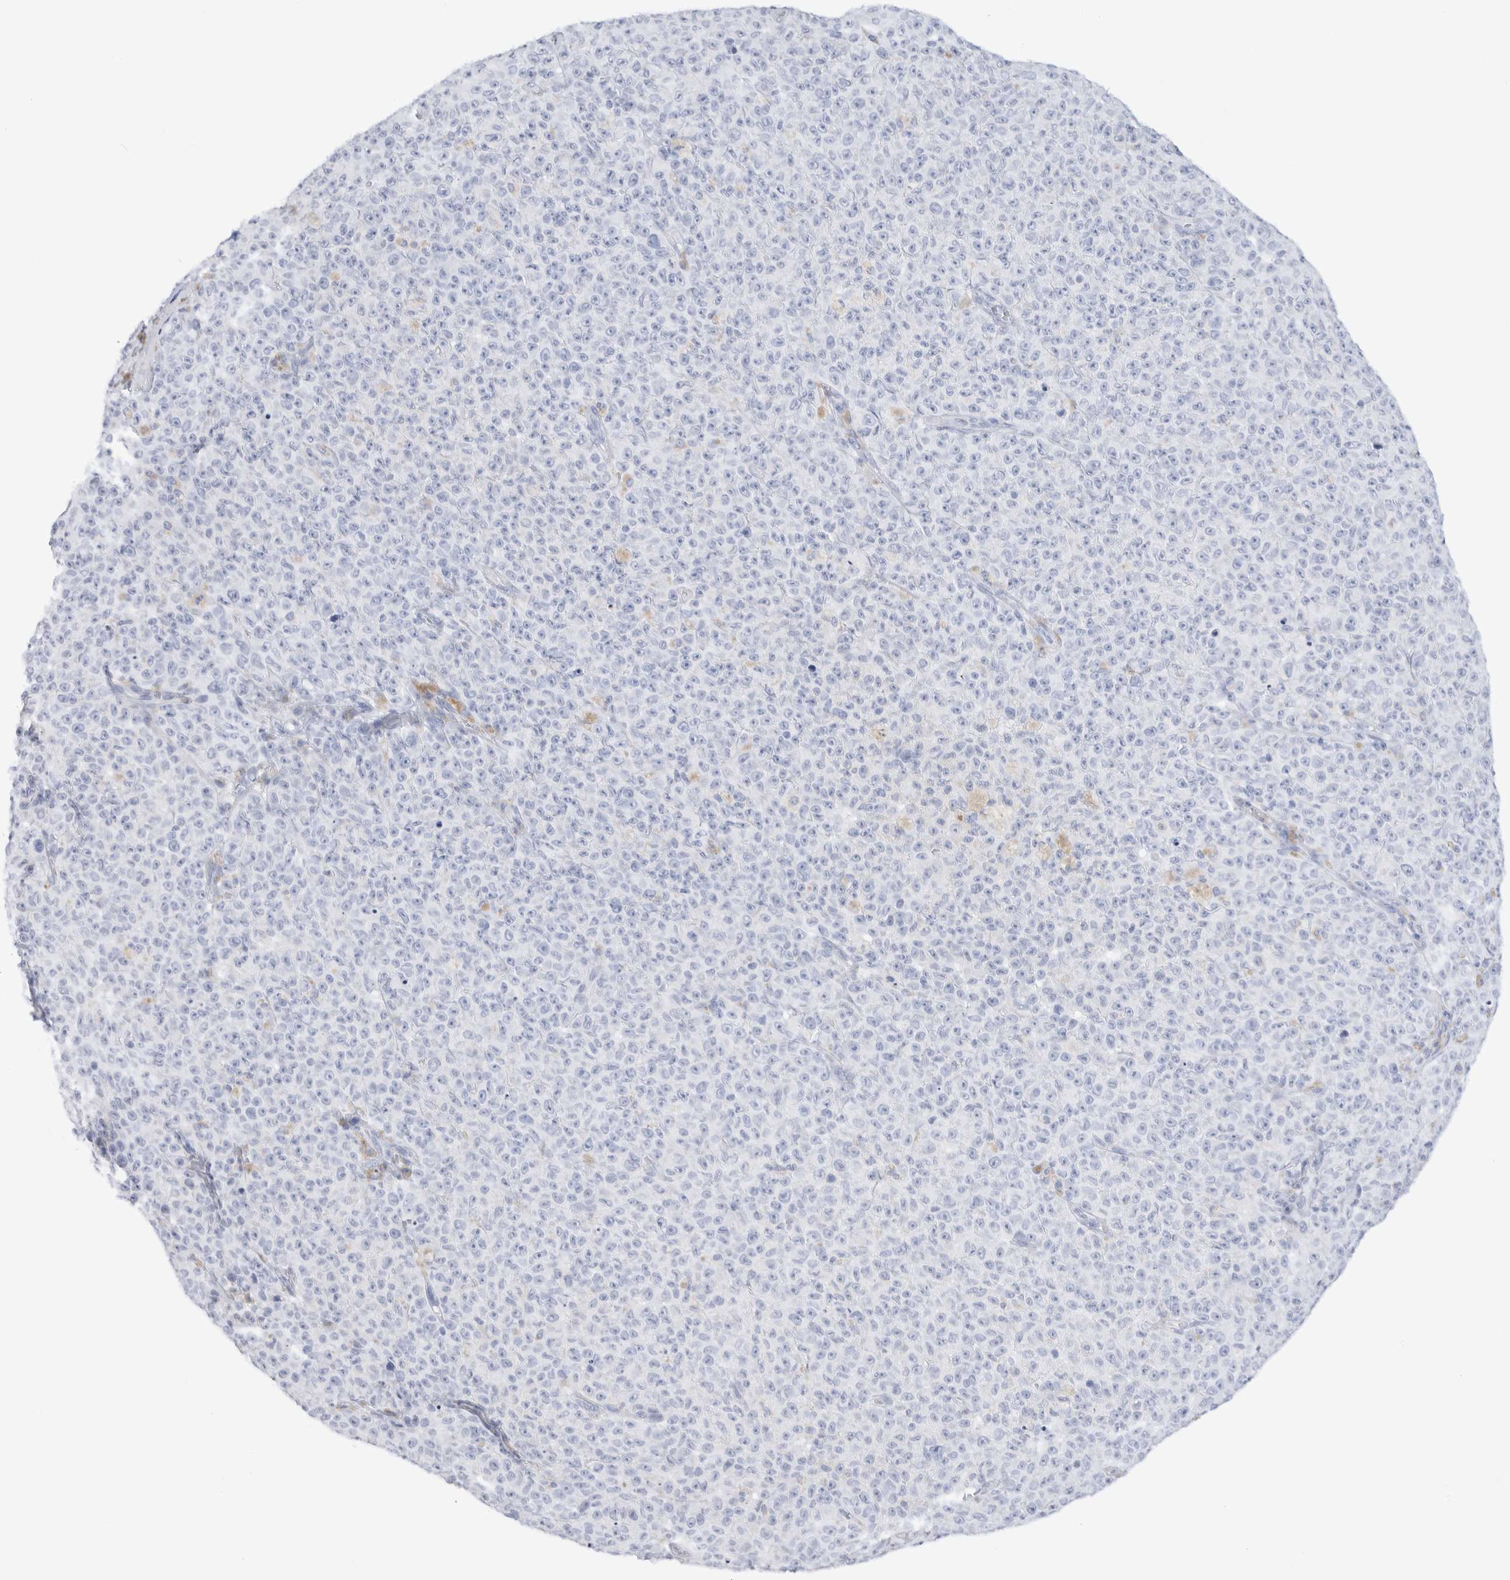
{"staining": {"intensity": "negative", "quantity": "none", "location": "none"}, "tissue": "melanoma", "cell_type": "Tumor cells", "image_type": "cancer", "snomed": [{"axis": "morphology", "description": "Malignant melanoma, NOS"}, {"axis": "topography", "description": "Skin"}], "caption": "IHC photomicrograph of human malignant melanoma stained for a protein (brown), which displays no staining in tumor cells.", "gene": "GDA", "patient": {"sex": "female", "age": 82}}